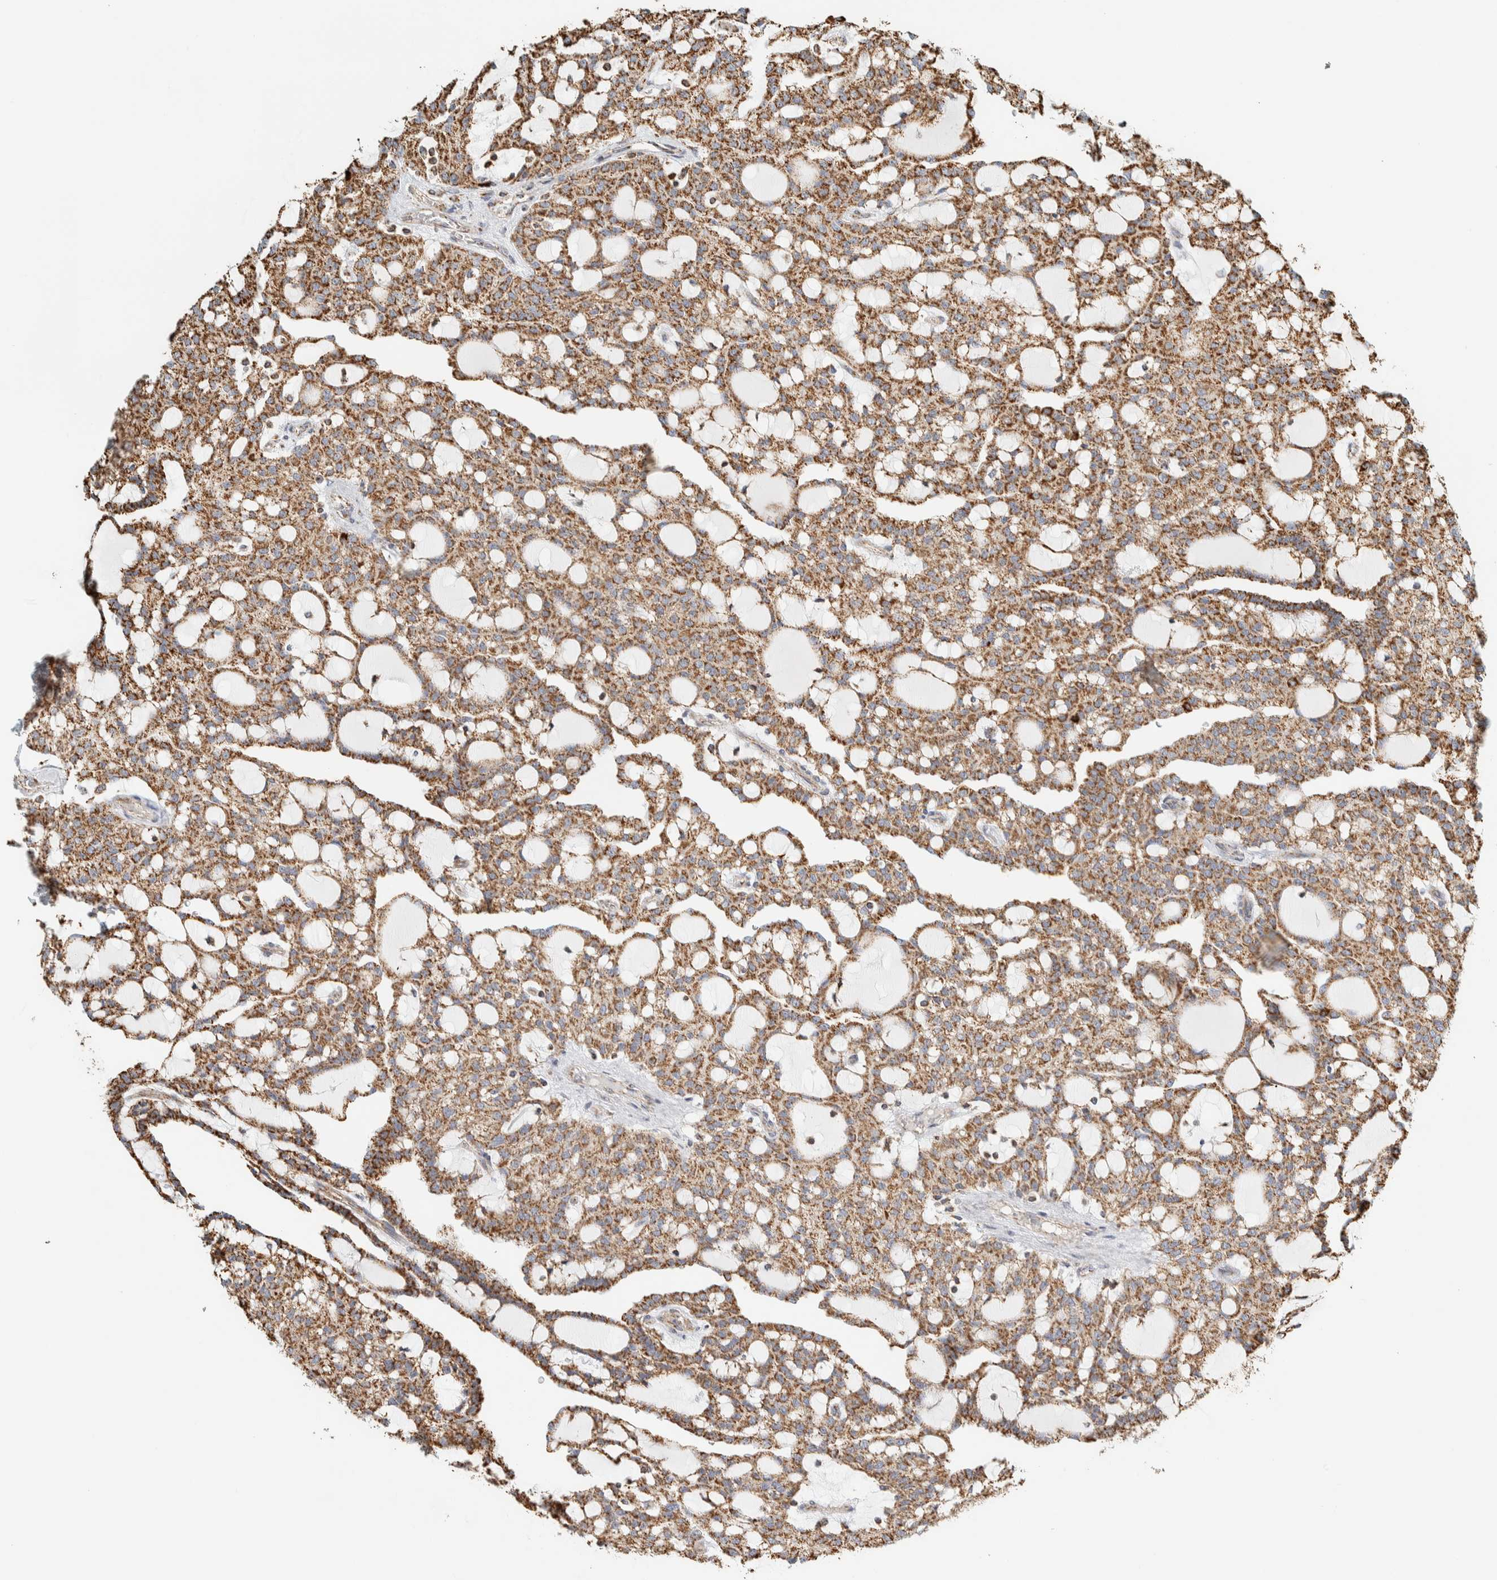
{"staining": {"intensity": "moderate", "quantity": ">75%", "location": "cytoplasmic/membranous"}, "tissue": "renal cancer", "cell_type": "Tumor cells", "image_type": "cancer", "snomed": [{"axis": "morphology", "description": "Adenocarcinoma, NOS"}, {"axis": "topography", "description": "Kidney"}], "caption": "Renal cancer (adenocarcinoma) tissue demonstrates moderate cytoplasmic/membranous expression in approximately >75% of tumor cells", "gene": "ZNF454", "patient": {"sex": "male", "age": 63}}